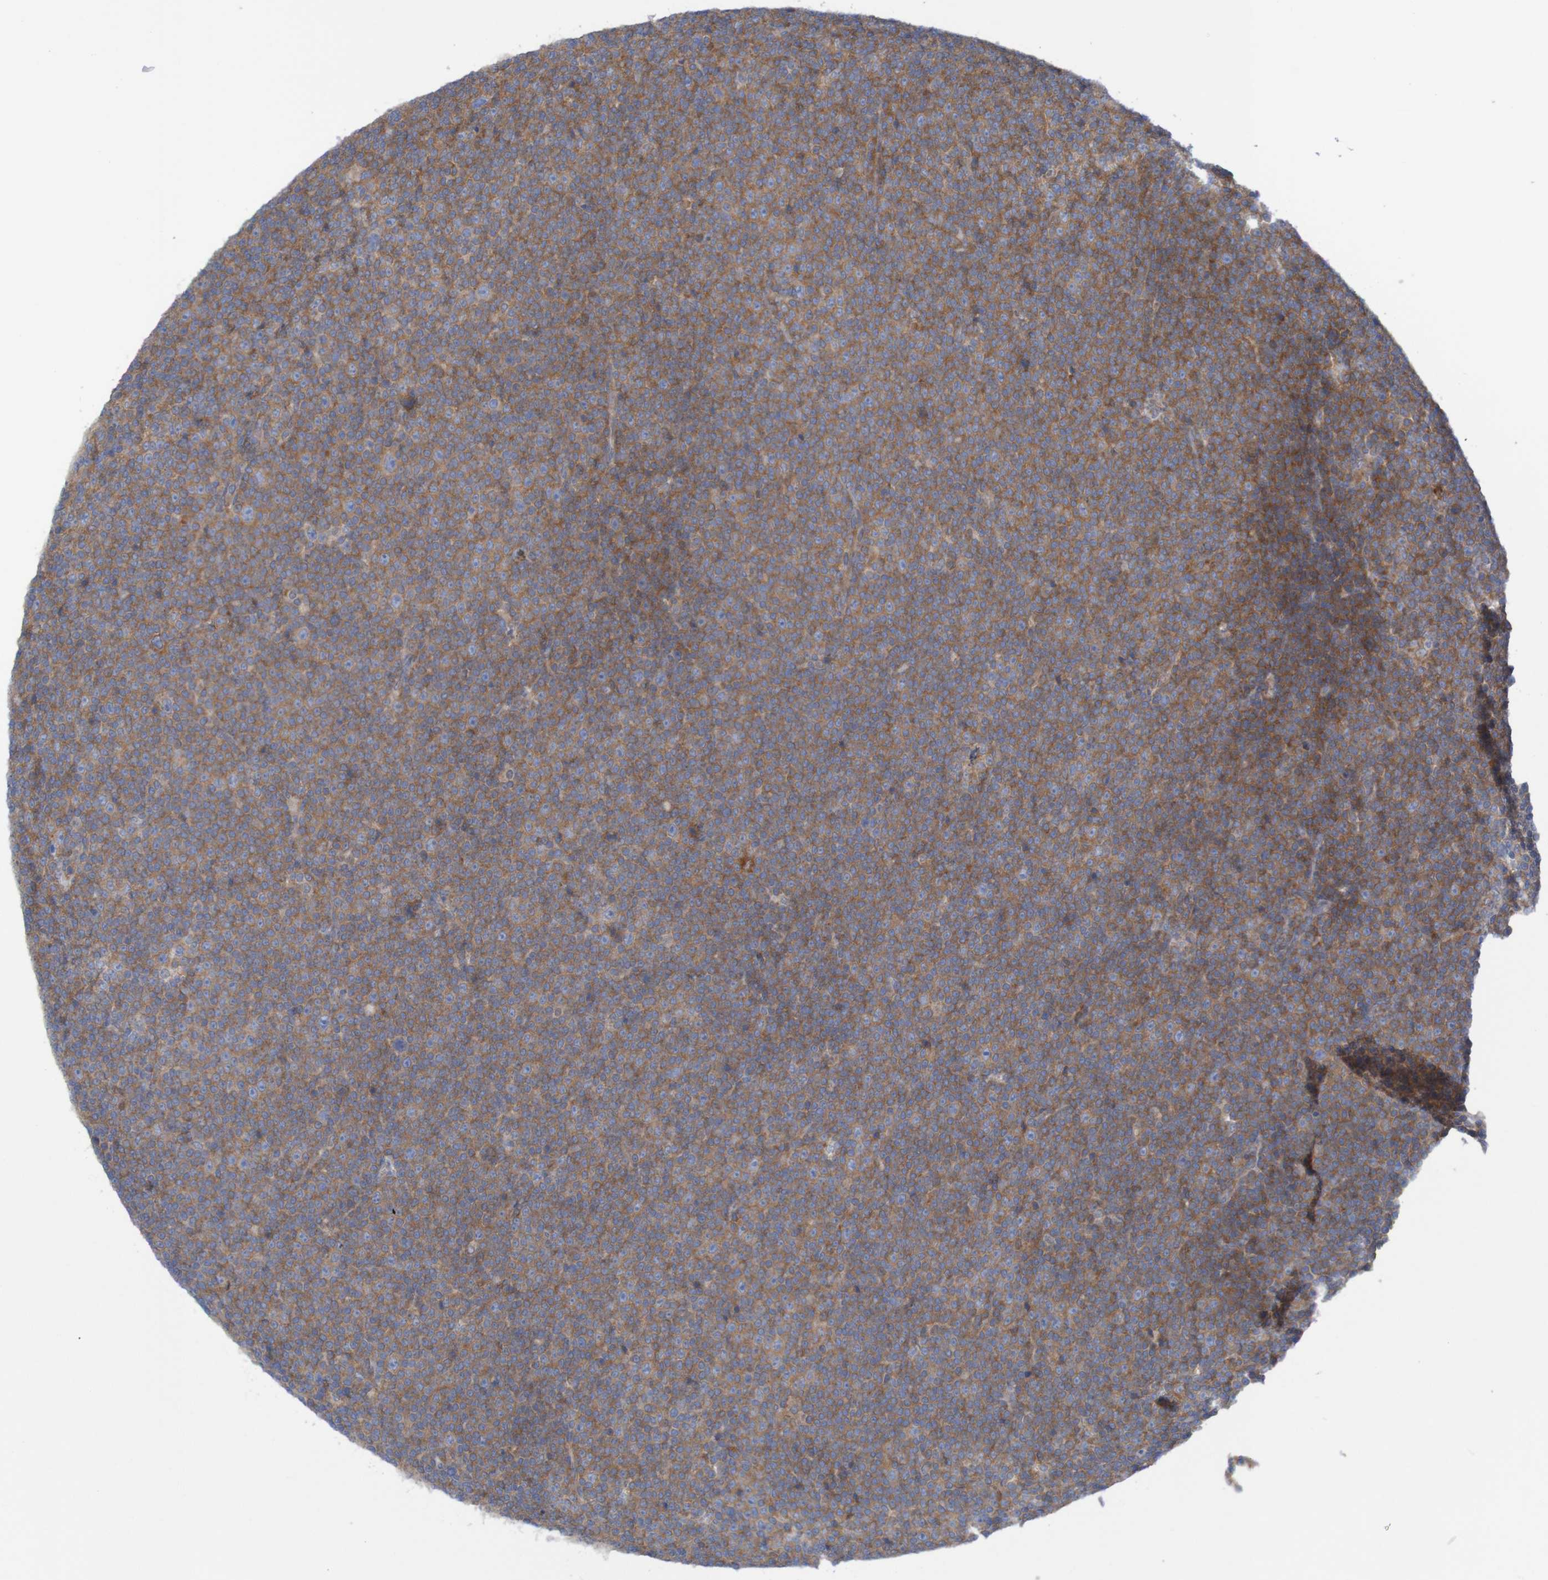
{"staining": {"intensity": "moderate", "quantity": ">75%", "location": "cytoplasmic/membranous"}, "tissue": "lymphoma", "cell_type": "Tumor cells", "image_type": "cancer", "snomed": [{"axis": "morphology", "description": "Malignant lymphoma, non-Hodgkin's type, Low grade"}, {"axis": "topography", "description": "Lymph node"}], "caption": "Protein positivity by immunohistochemistry (IHC) reveals moderate cytoplasmic/membranous positivity in approximately >75% of tumor cells in lymphoma.", "gene": "LRRC47", "patient": {"sex": "female", "age": 67}}